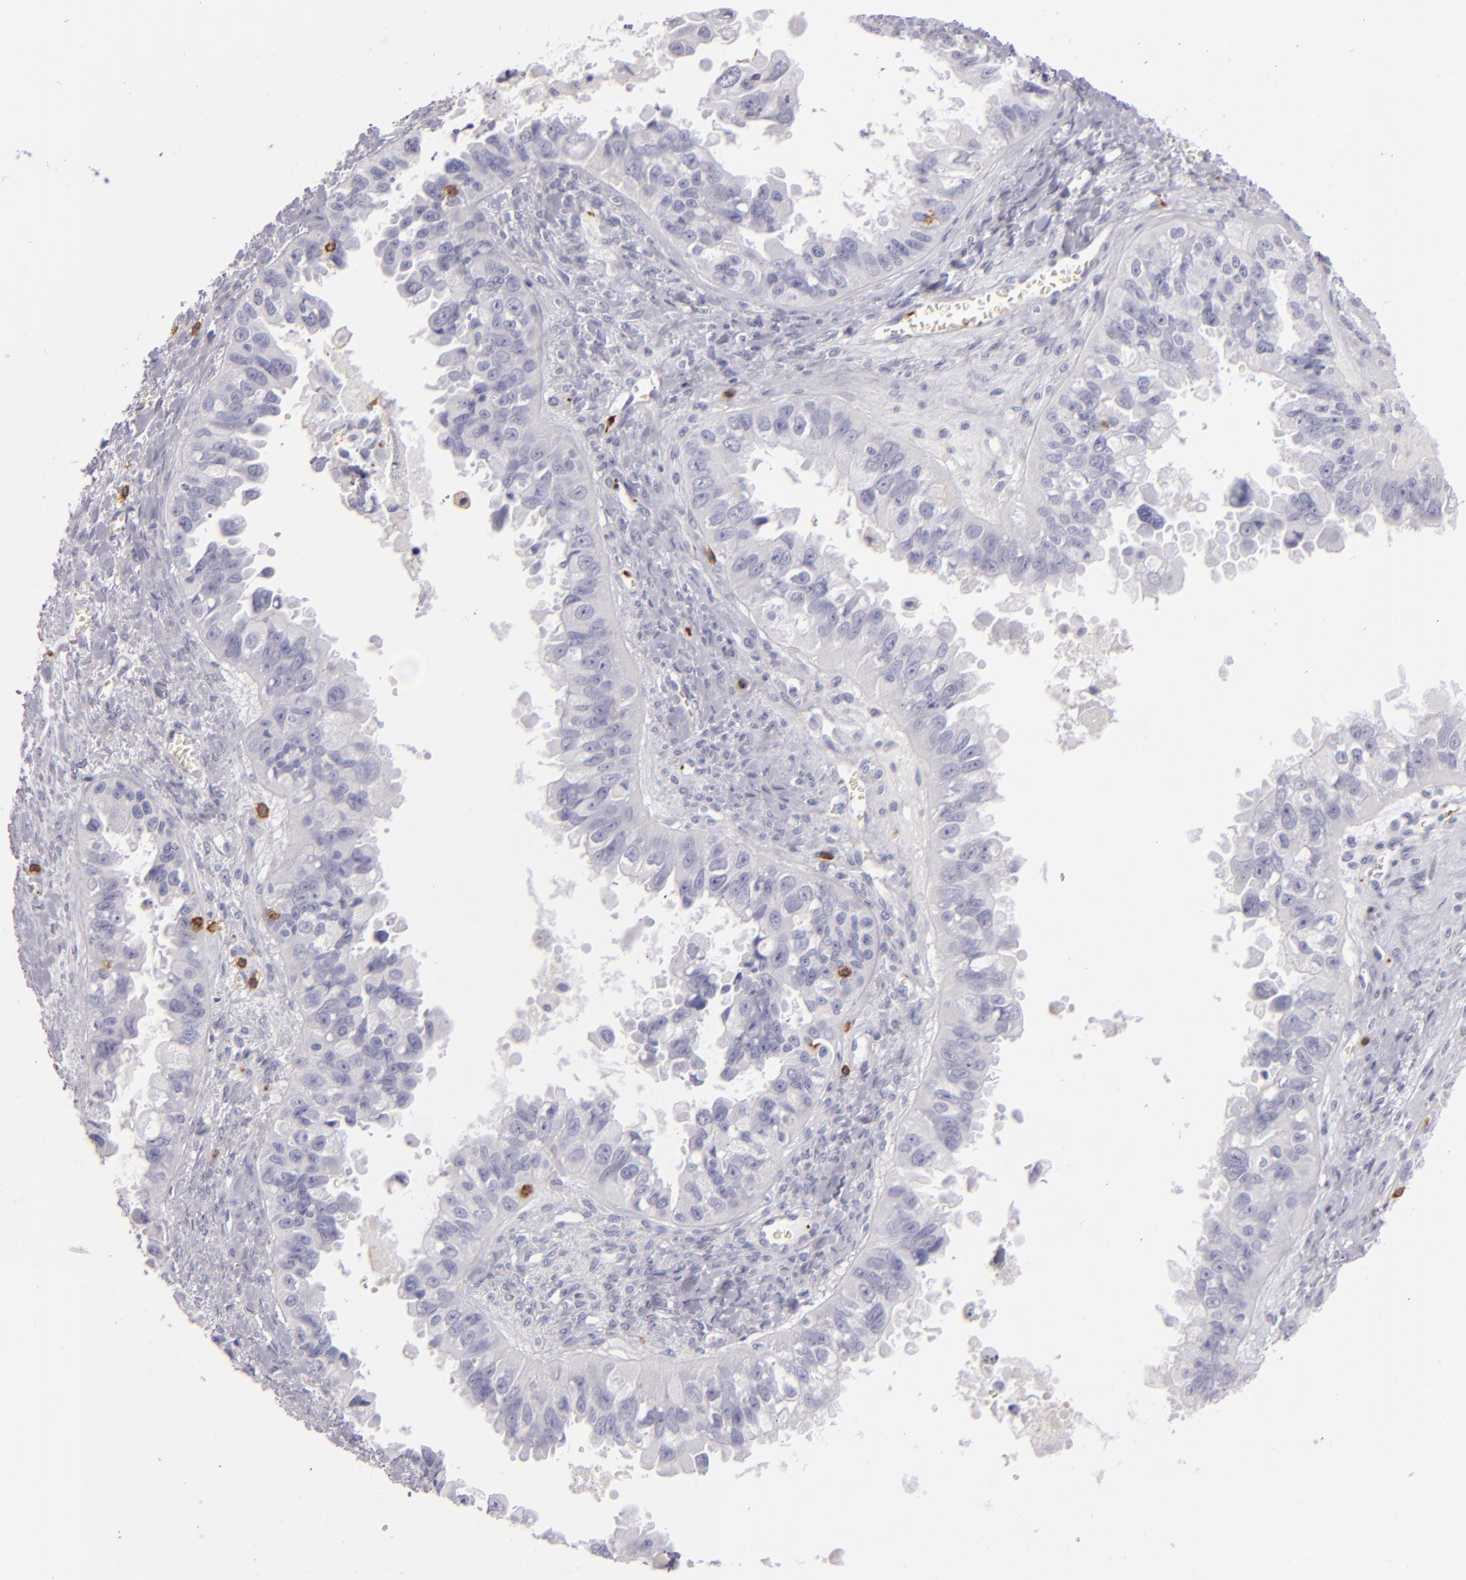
{"staining": {"intensity": "negative", "quantity": "none", "location": "none"}, "tissue": "ovarian cancer", "cell_type": "Tumor cells", "image_type": "cancer", "snomed": [{"axis": "morphology", "description": "Carcinoma, endometroid"}, {"axis": "topography", "description": "Ovary"}], "caption": "Immunohistochemical staining of human ovarian endometroid carcinoma shows no significant positivity in tumor cells.", "gene": "LAT", "patient": {"sex": "female", "age": 85}}